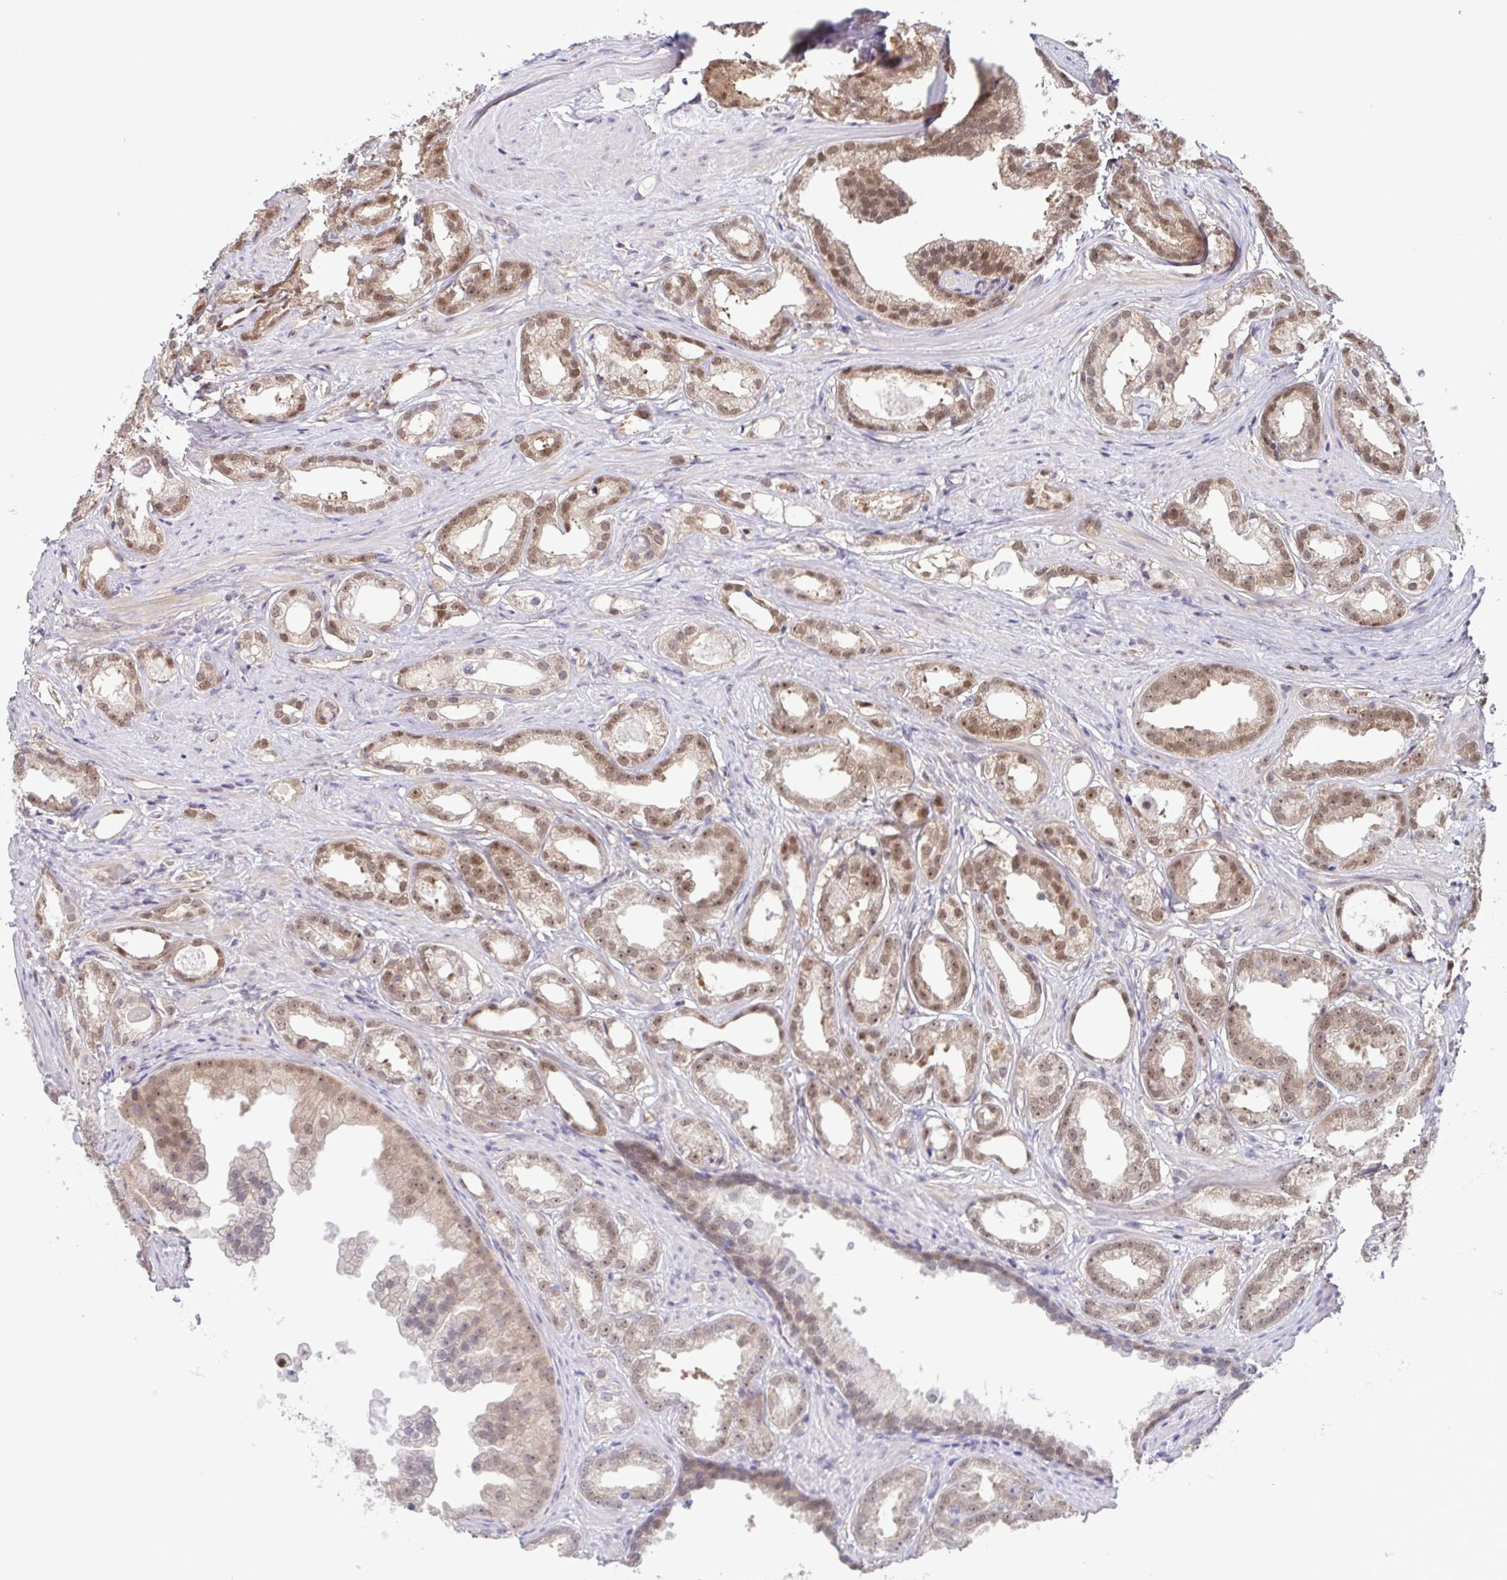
{"staining": {"intensity": "moderate", "quantity": ">75%", "location": "cytoplasmic/membranous,nuclear"}, "tissue": "prostate cancer", "cell_type": "Tumor cells", "image_type": "cancer", "snomed": [{"axis": "morphology", "description": "Adenocarcinoma, Low grade"}, {"axis": "topography", "description": "Prostate"}], "caption": "About >75% of tumor cells in human low-grade adenocarcinoma (prostate) demonstrate moderate cytoplasmic/membranous and nuclear protein positivity as visualized by brown immunohistochemical staining.", "gene": "DNAJB1", "patient": {"sex": "male", "age": 65}}